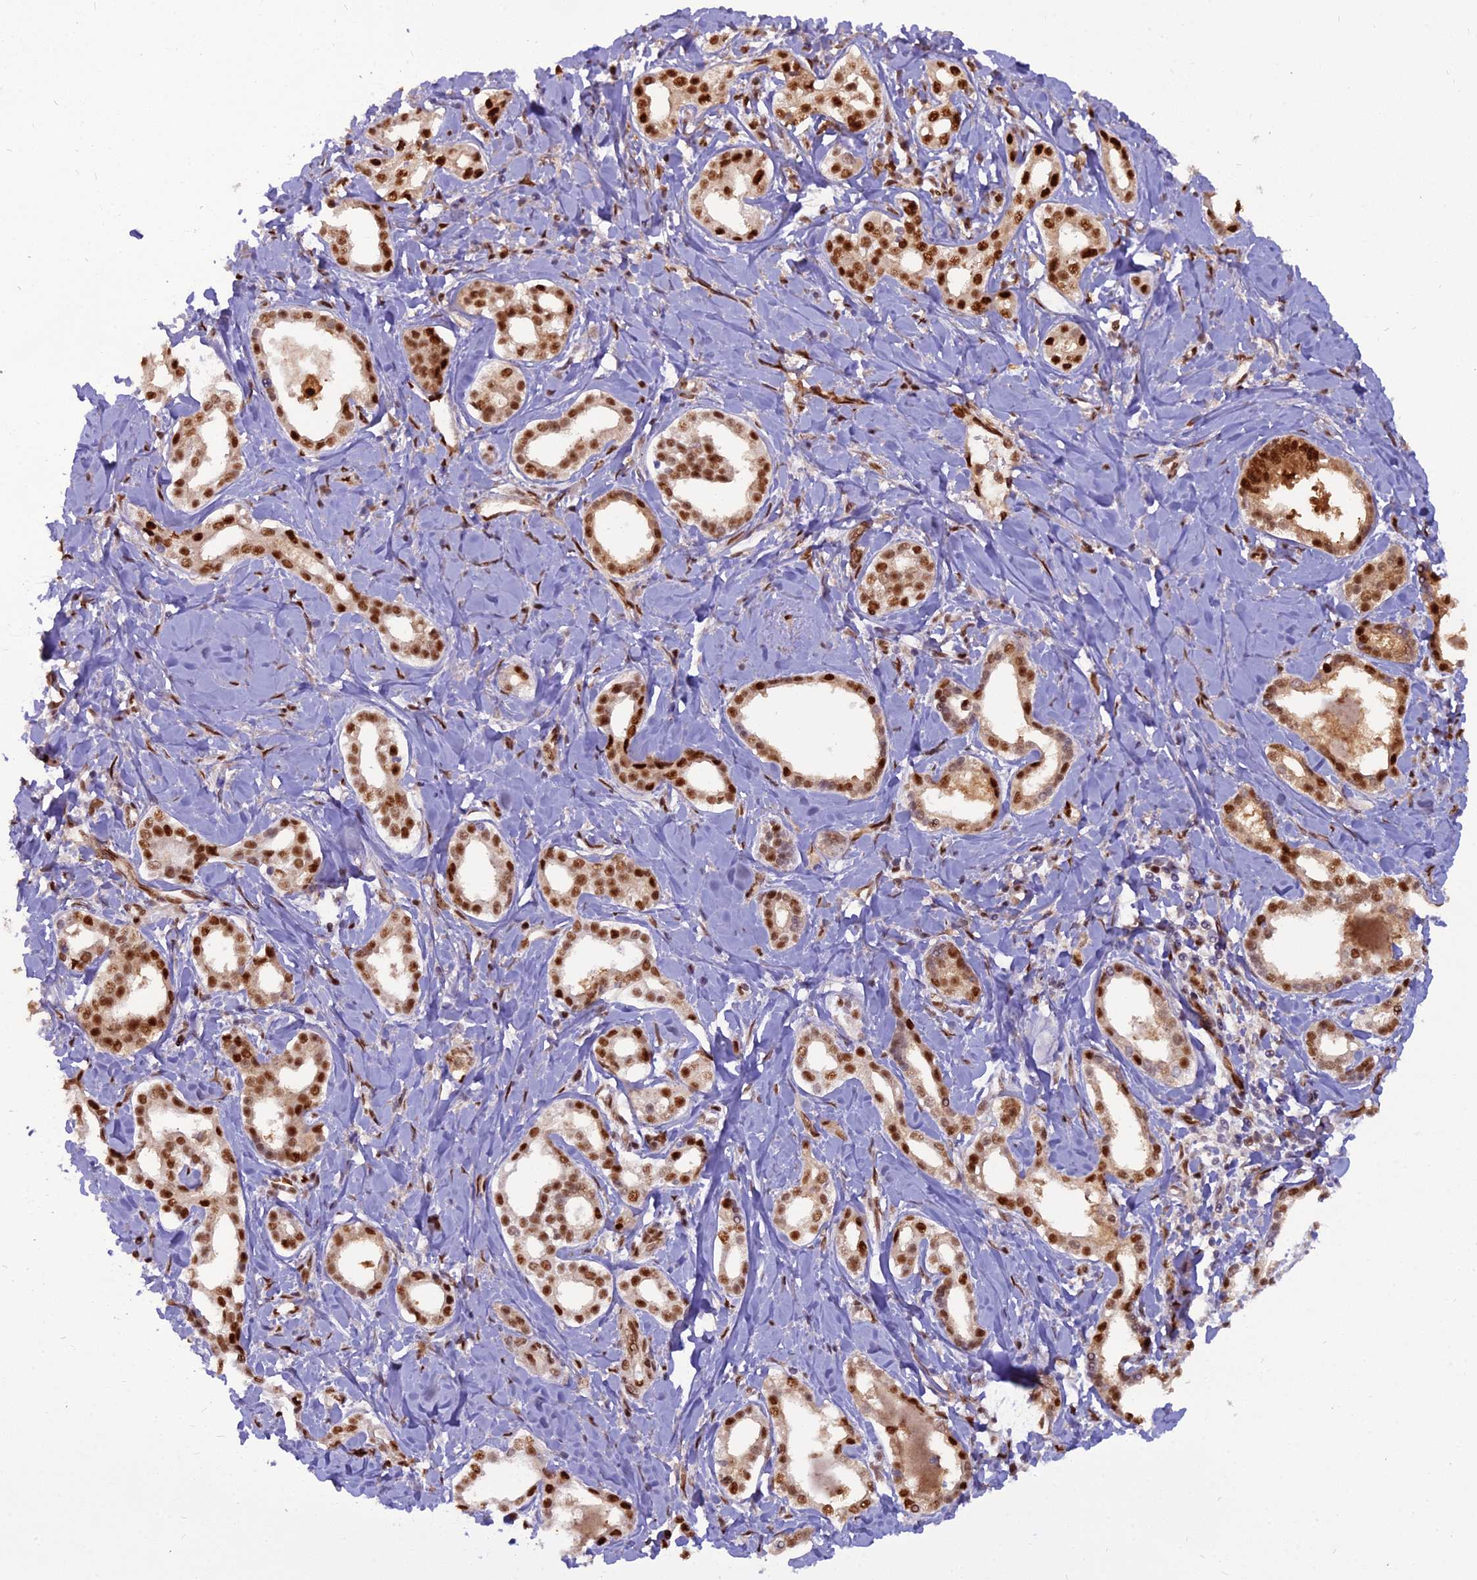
{"staining": {"intensity": "strong", "quantity": ">75%", "location": "nuclear"}, "tissue": "liver cancer", "cell_type": "Tumor cells", "image_type": "cancer", "snomed": [{"axis": "morphology", "description": "Cholangiocarcinoma"}, {"axis": "topography", "description": "Liver"}], "caption": "This is a photomicrograph of immunohistochemistry staining of liver cancer (cholangiocarcinoma), which shows strong positivity in the nuclear of tumor cells.", "gene": "NPEPL1", "patient": {"sex": "female", "age": 77}}